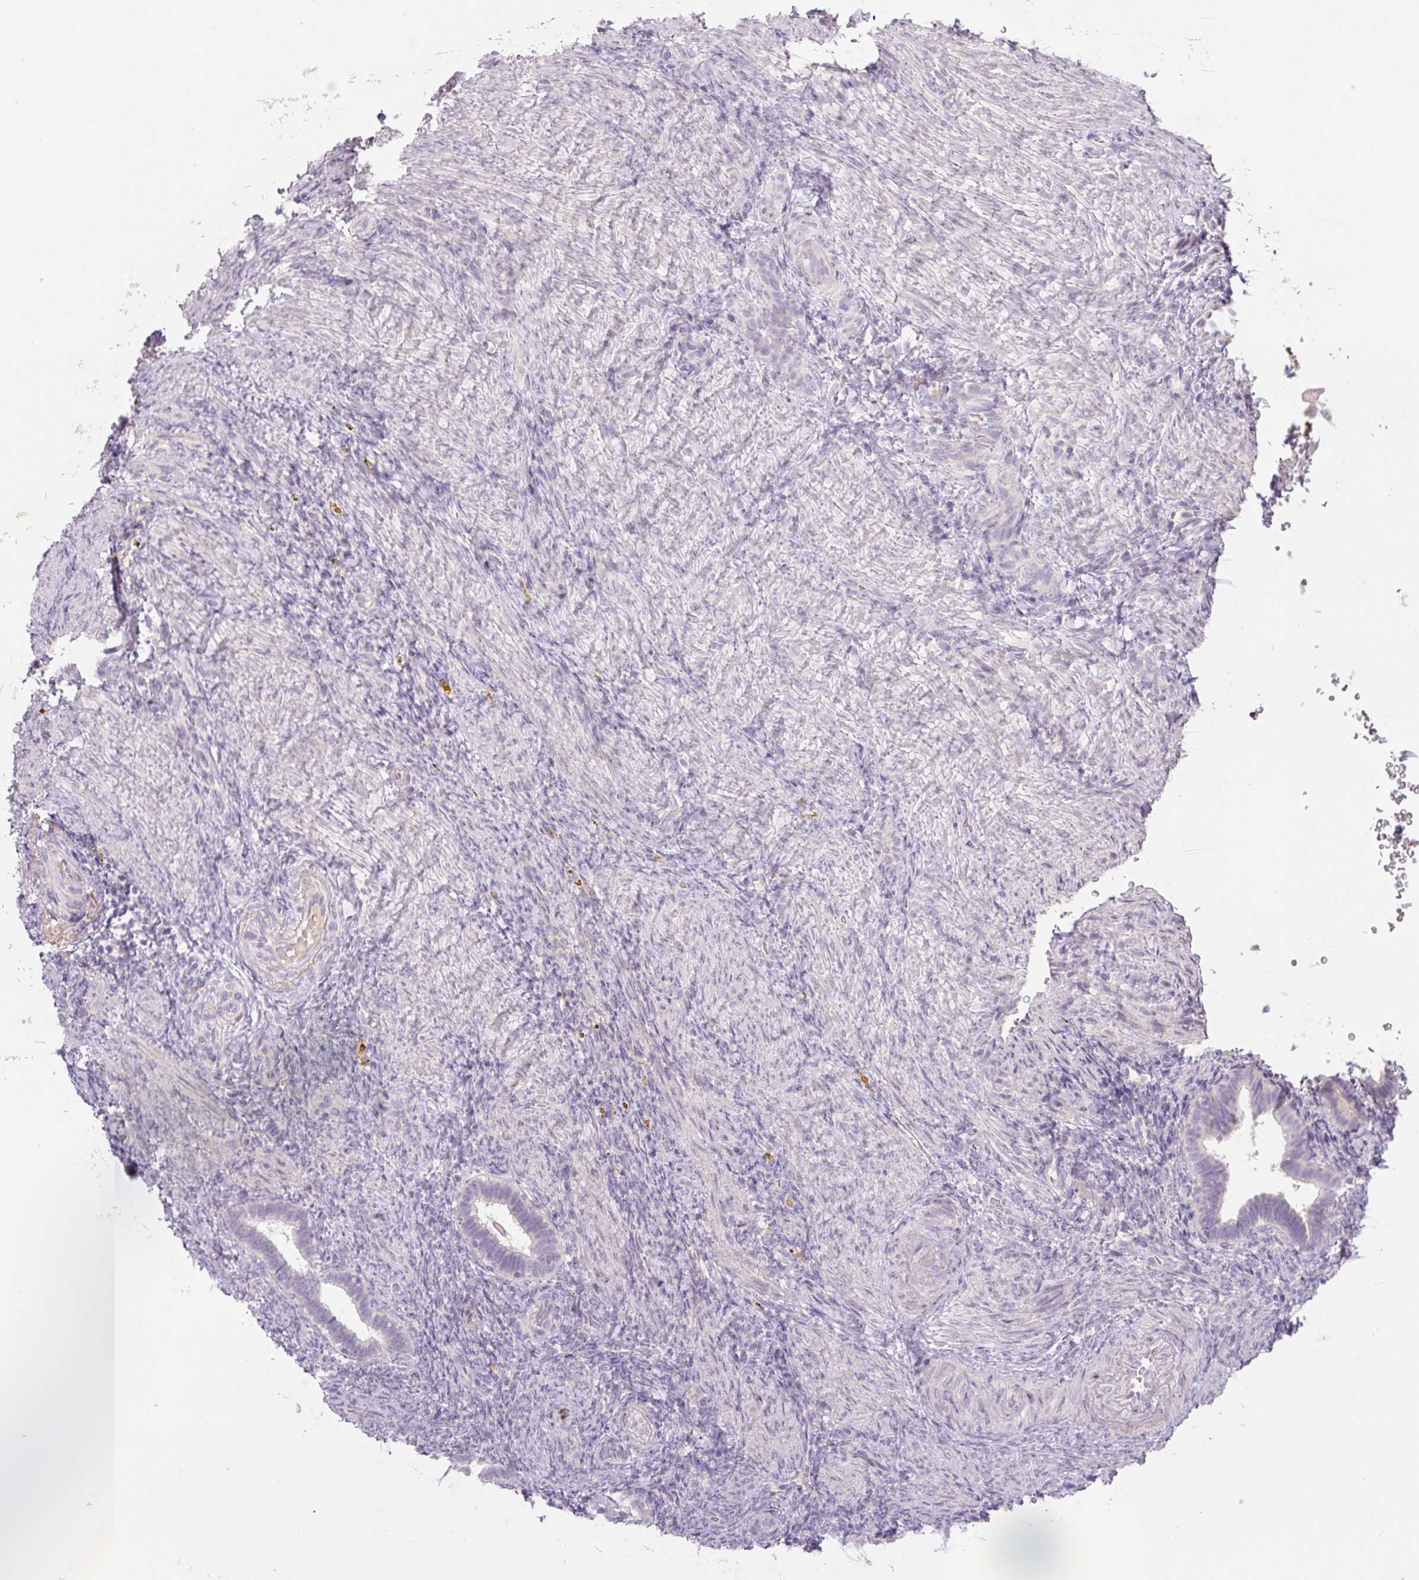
{"staining": {"intensity": "negative", "quantity": "none", "location": "none"}, "tissue": "endometrium", "cell_type": "Cells in endometrial stroma", "image_type": "normal", "snomed": [{"axis": "morphology", "description": "Normal tissue, NOS"}, {"axis": "topography", "description": "Endometrium"}], "caption": "Cells in endometrial stroma are negative for protein expression in normal human endometrium.", "gene": "TMEM100", "patient": {"sex": "female", "age": 34}}